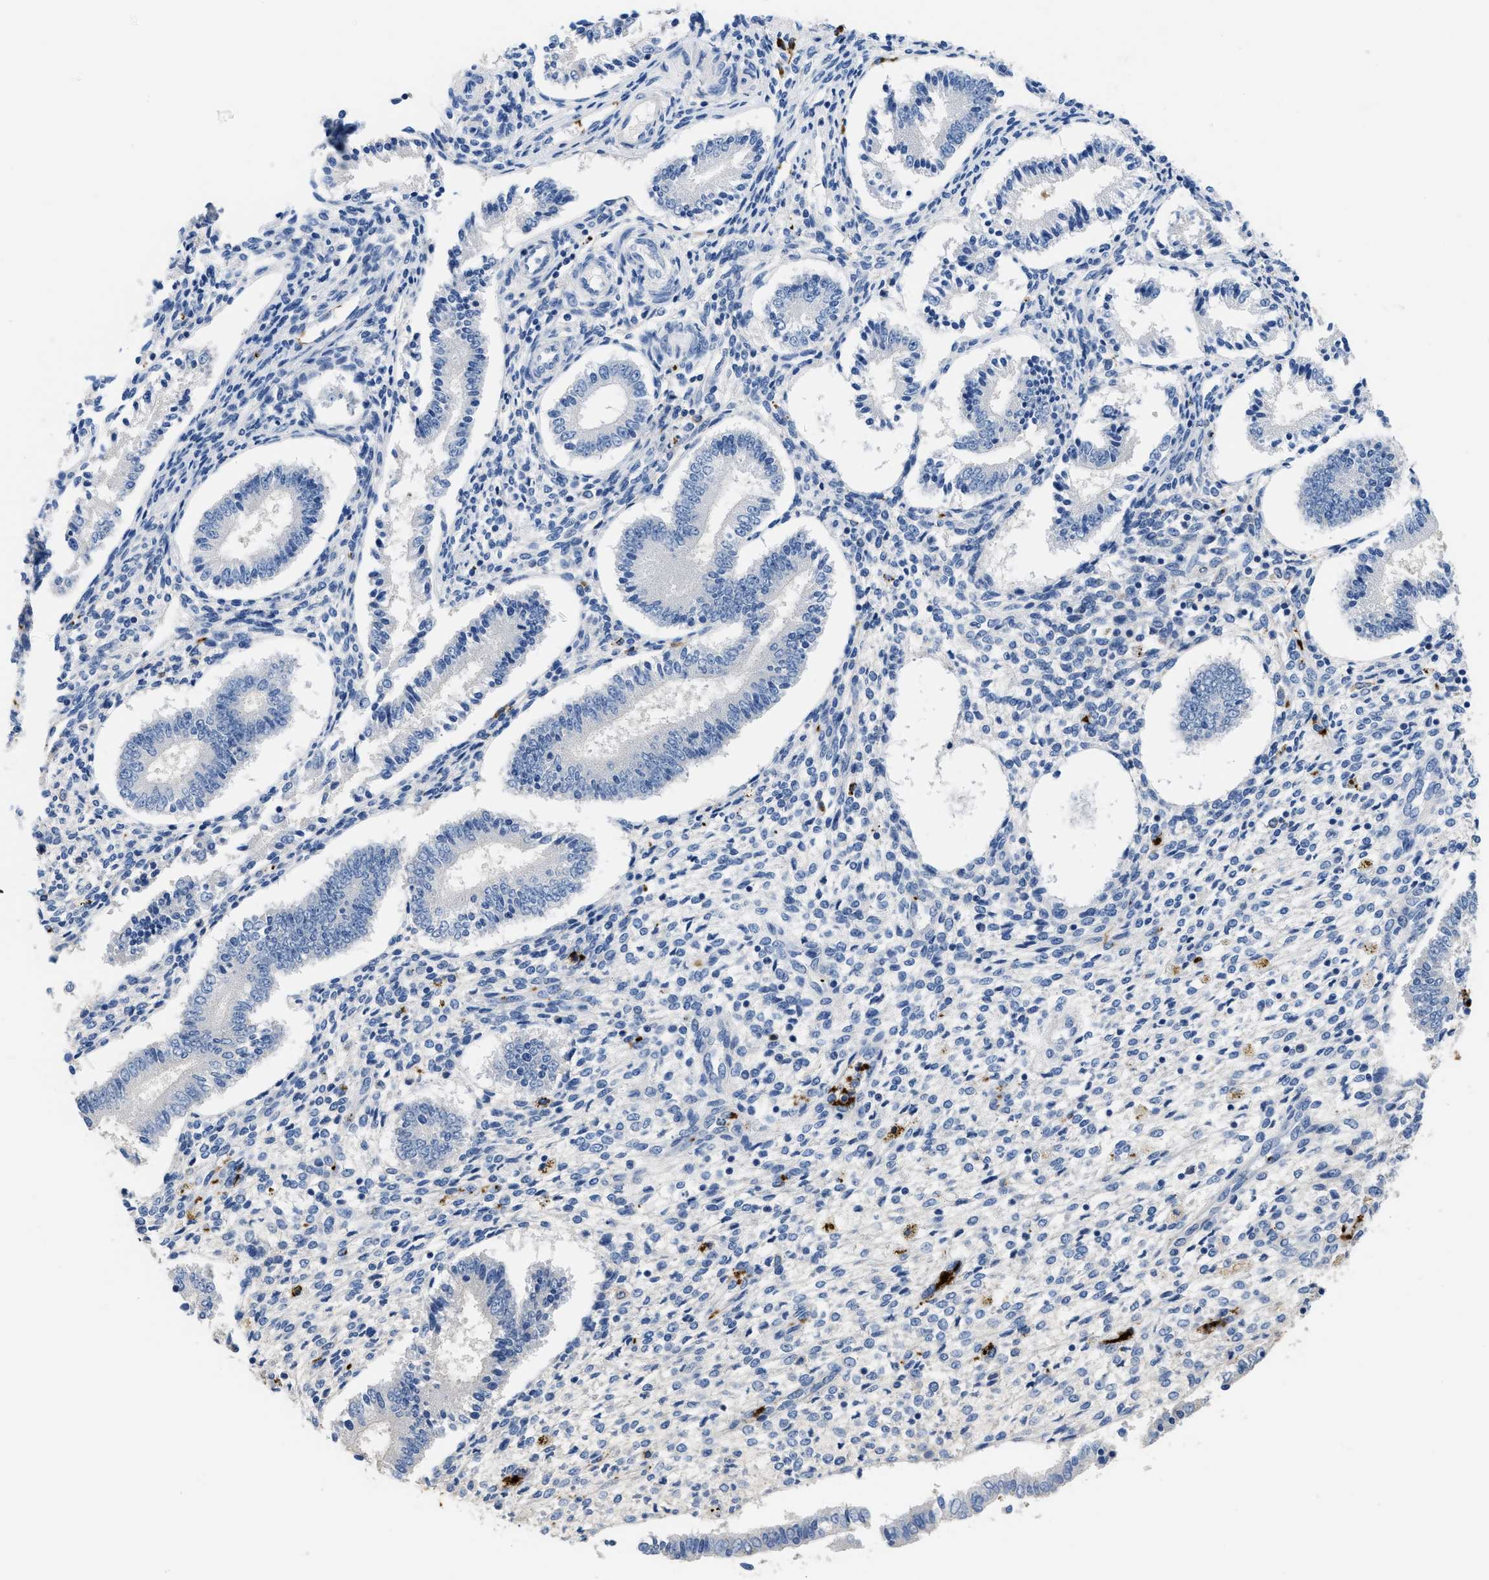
{"staining": {"intensity": "negative", "quantity": "none", "location": "none"}, "tissue": "endometrium", "cell_type": "Cells in endometrial stroma", "image_type": "normal", "snomed": [{"axis": "morphology", "description": "Normal tissue, NOS"}, {"axis": "topography", "description": "Endometrium"}], "caption": "DAB (3,3'-diaminobenzidine) immunohistochemical staining of normal human endometrium exhibits no significant staining in cells in endometrial stroma. (Stains: DAB (3,3'-diaminobenzidine) immunohistochemistry with hematoxylin counter stain, Microscopy: brightfield microscopy at high magnification).", "gene": "FGF18", "patient": {"sex": "female", "age": 42}}